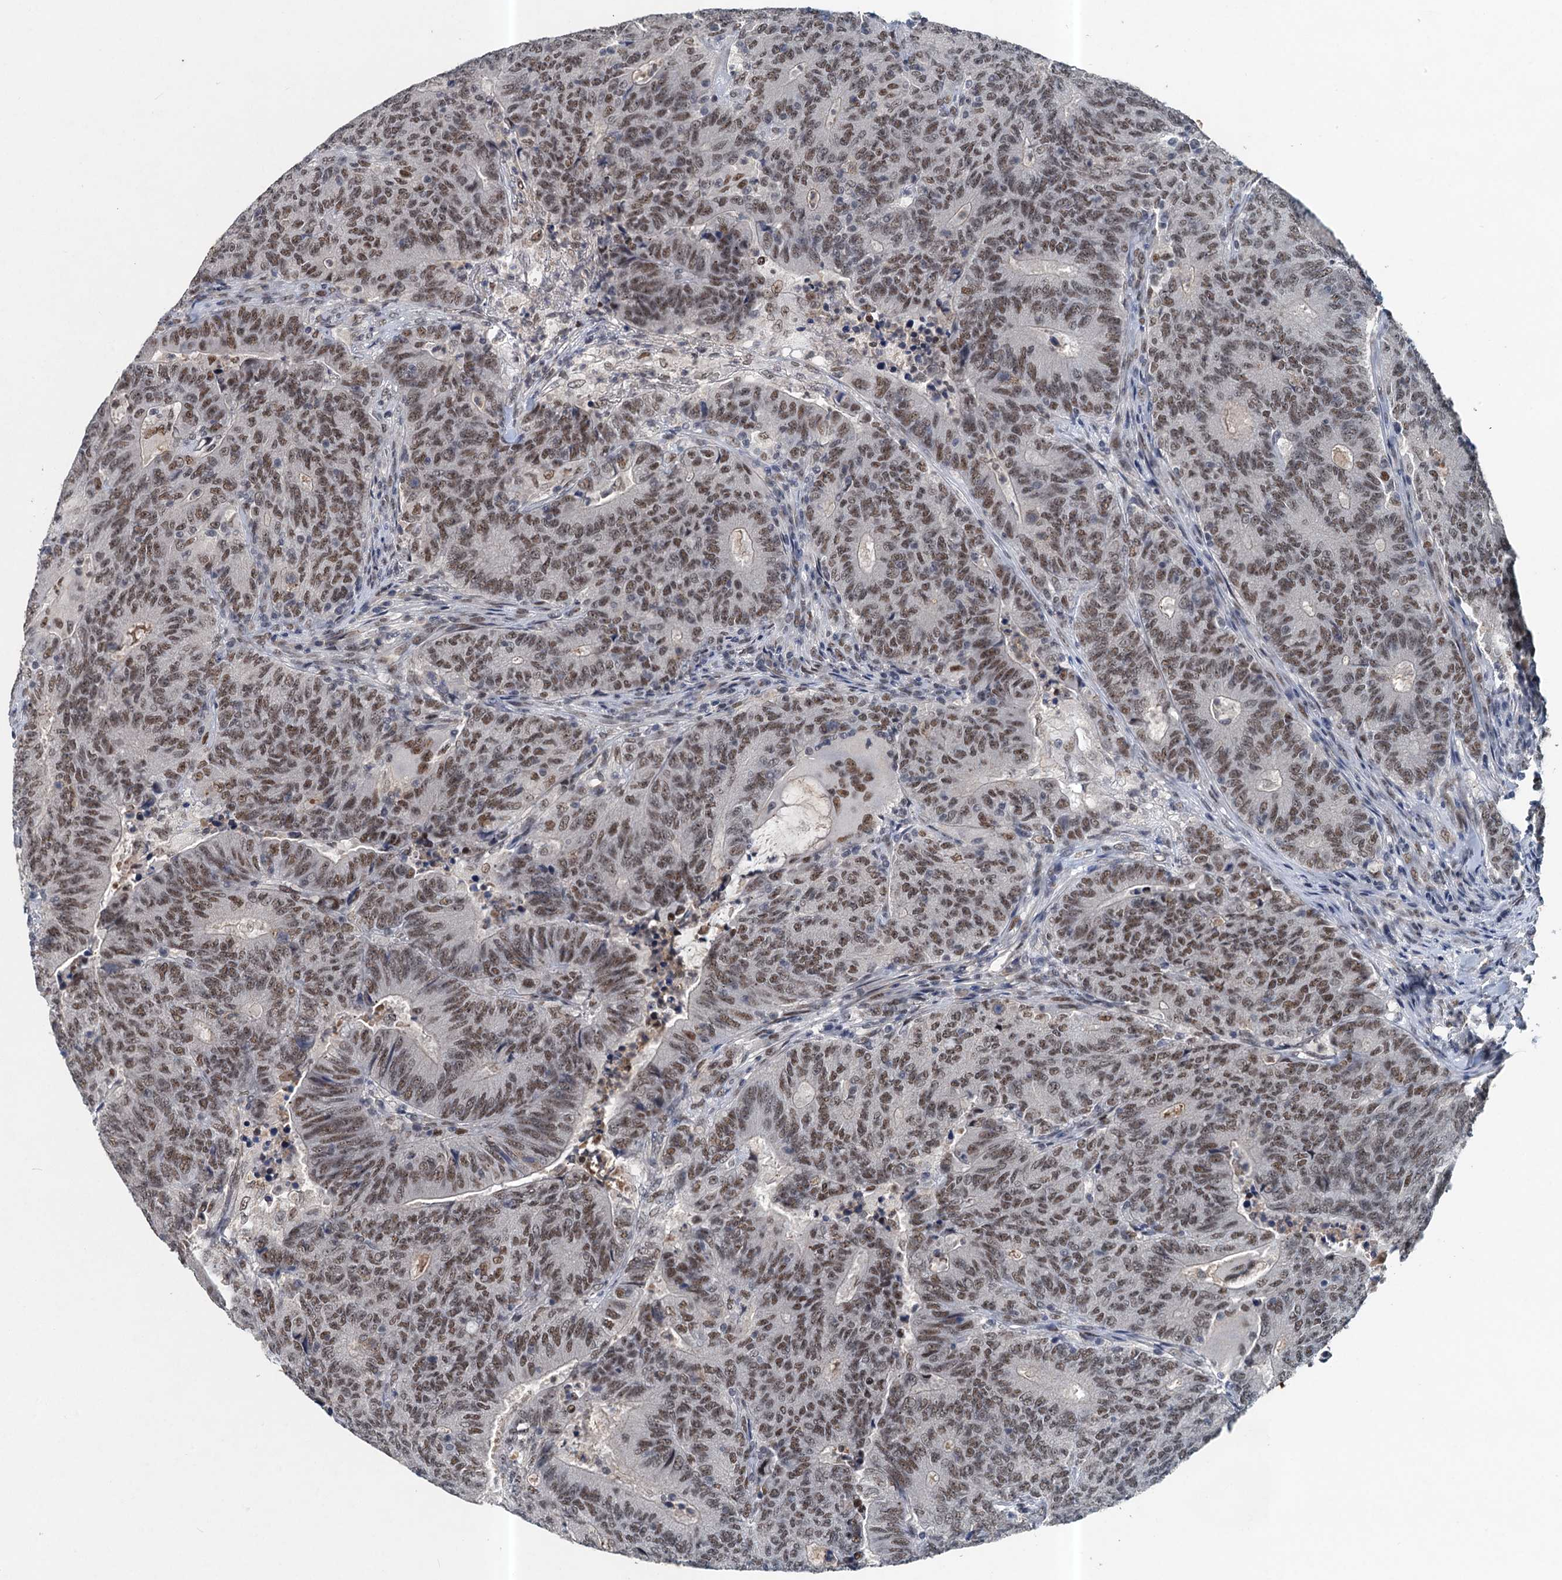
{"staining": {"intensity": "moderate", "quantity": ">75%", "location": "nuclear"}, "tissue": "colorectal cancer", "cell_type": "Tumor cells", "image_type": "cancer", "snomed": [{"axis": "morphology", "description": "Adenocarcinoma, NOS"}, {"axis": "topography", "description": "Colon"}], "caption": "A photomicrograph showing moderate nuclear positivity in approximately >75% of tumor cells in colorectal adenocarcinoma, as visualized by brown immunohistochemical staining.", "gene": "CSTF3", "patient": {"sex": "female", "age": 75}}